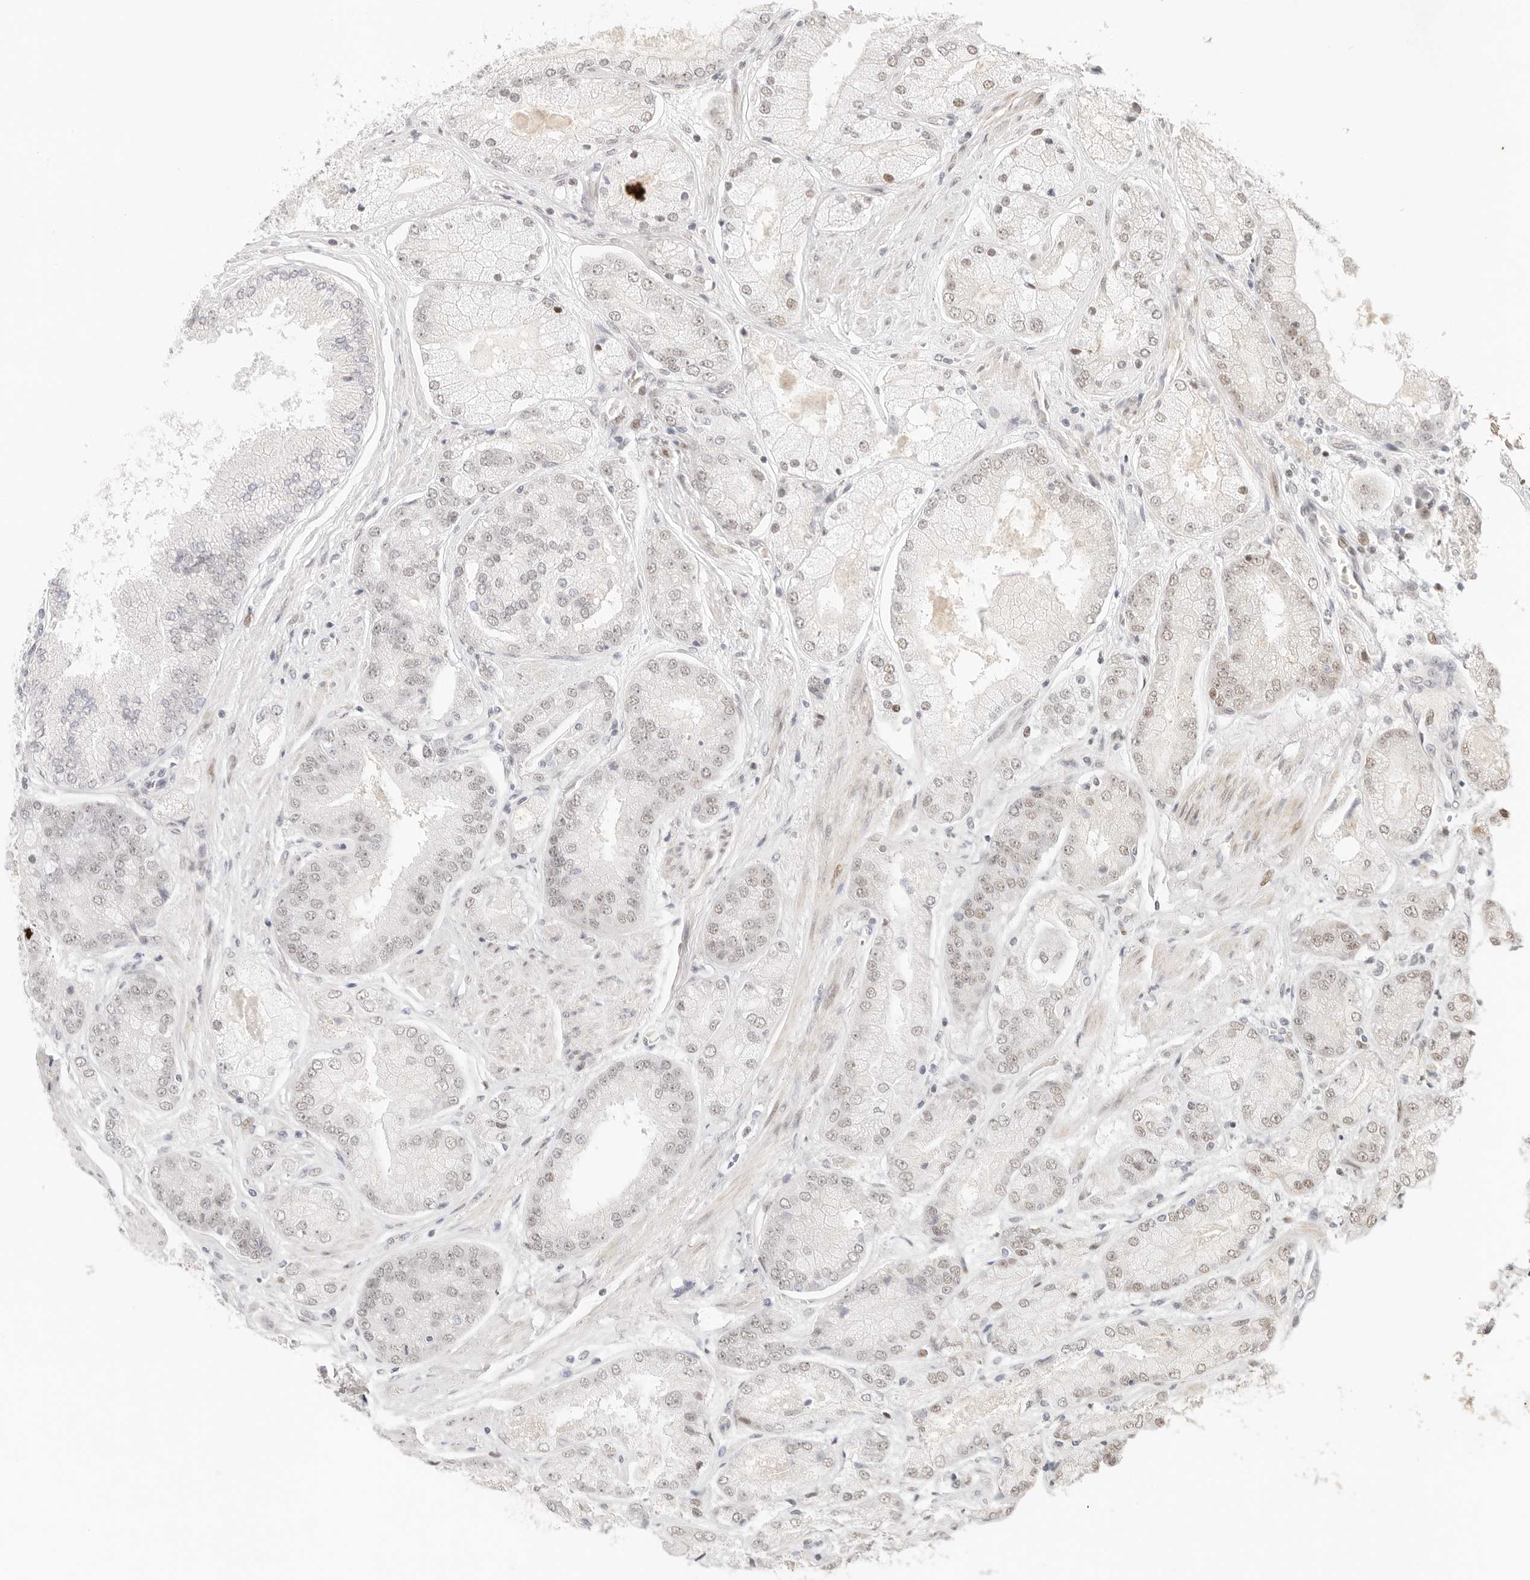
{"staining": {"intensity": "weak", "quantity": "25%-75%", "location": "nuclear"}, "tissue": "prostate cancer", "cell_type": "Tumor cells", "image_type": "cancer", "snomed": [{"axis": "morphology", "description": "Adenocarcinoma, High grade"}, {"axis": "topography", "description": "Prostate"}], "caption": "Immunohistochemical staining of high-grade adenocarcinoma (prostate) displays low levels of weak nuclear protein positivity in approximately 25%-75% of tumor cells.", "gene": "HOXC5", "patient": {"sex": "male", "age": 58}}